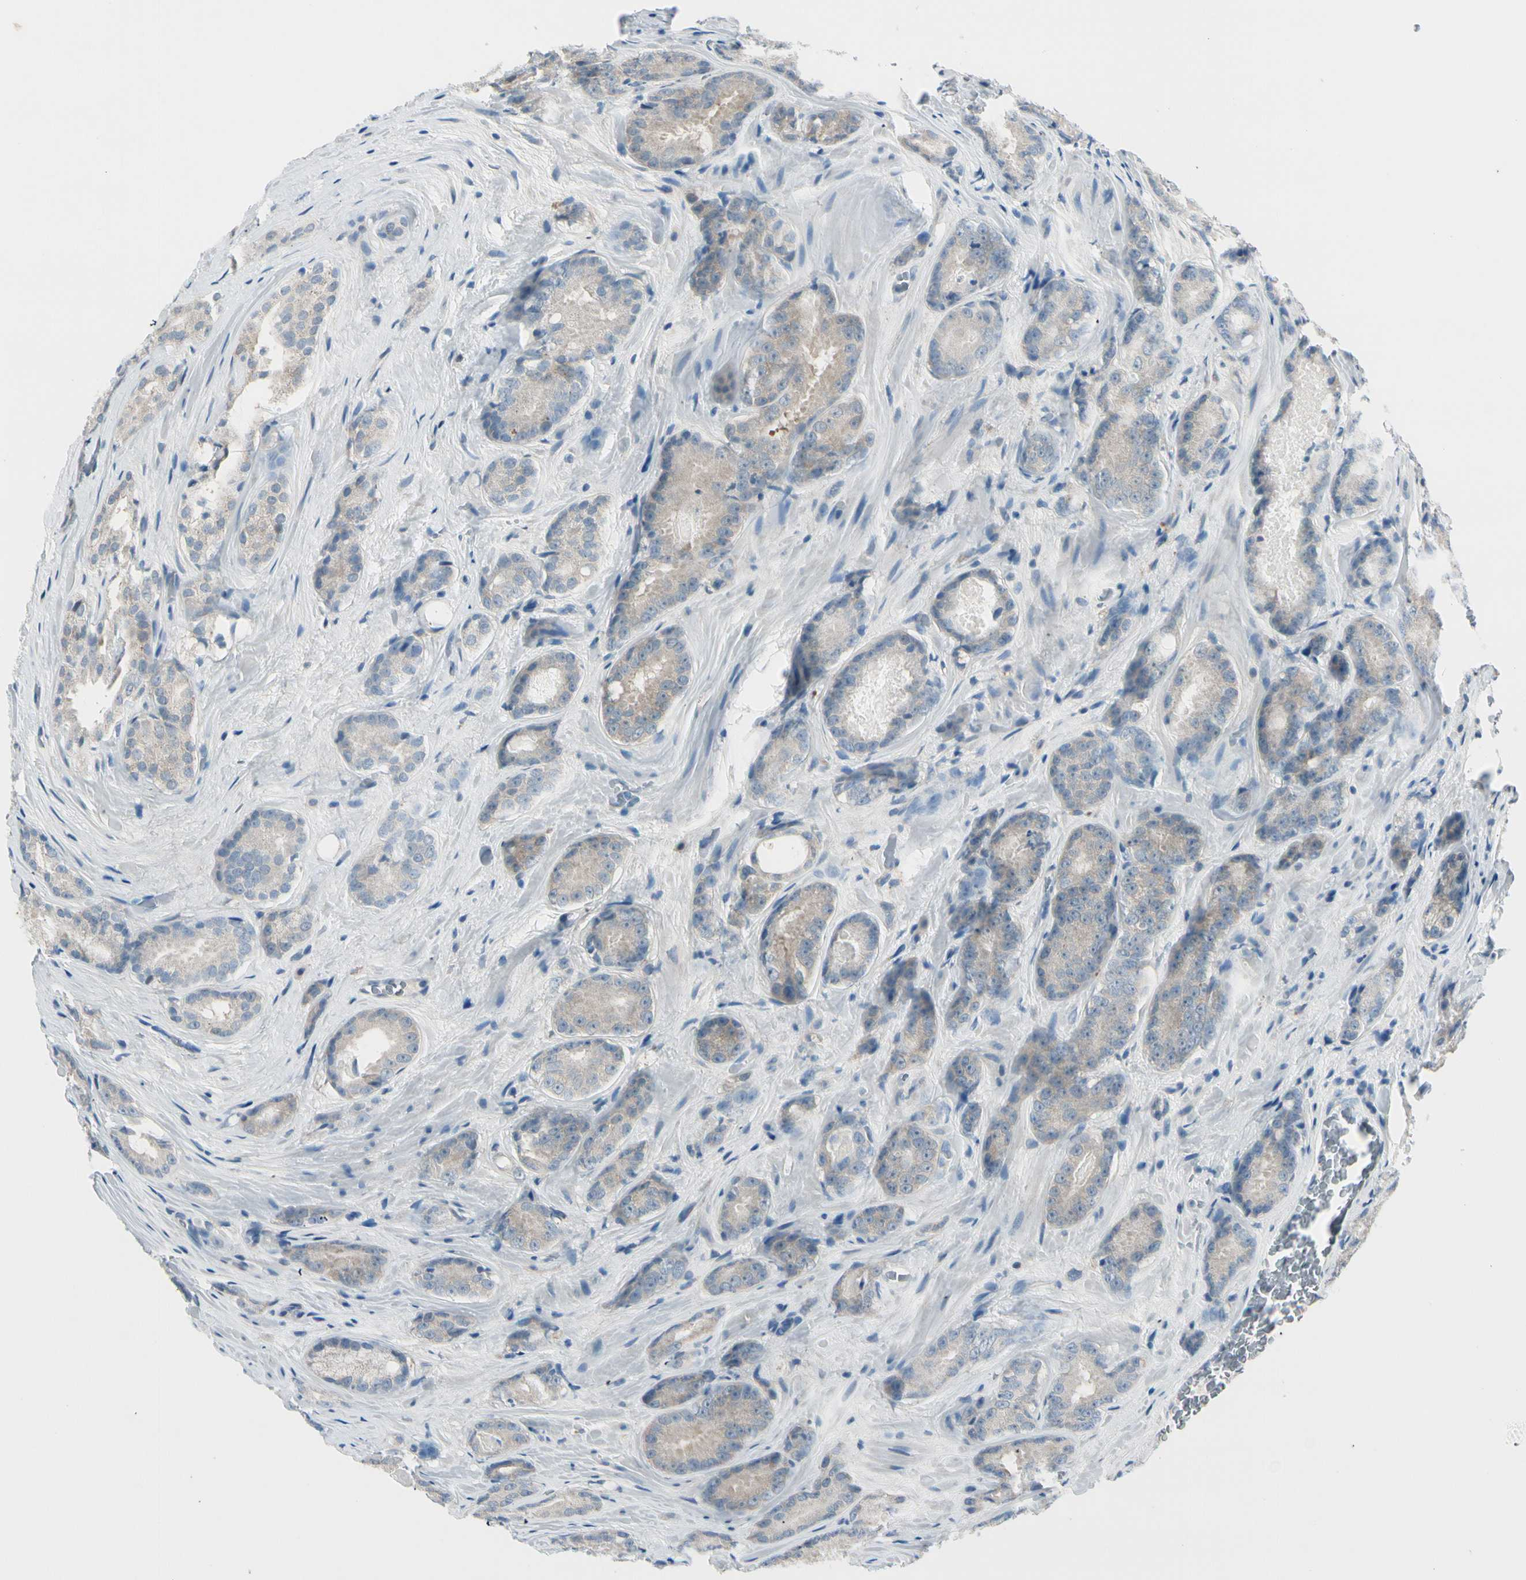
{"staining": {"intensity": "weak", "quantity": ">75%", "location": "cytoplasmic/membranous"}, "tissue": "prostate cancer", "cell_type": "Tumor cells", "image_type": "cancer", "snomed": [{"axis": "morphology", "description": "Adenocarcinoma, High grade"}, {"axis": "topography", "description": "Prostate"}], "caption": "Immunohistochemistry (IHC) histopathology image of neoplastic tissue: prostate high-grade adenocarcinoma stained using immunohistochemistry exhibits low levels of weak protein expression localized specifically in the cytoplasmic/membranous of tumor cells, appearing as a cytoplasmic/membranous brown color.", "gene": "PEBP1", "patient": {"sex": "male", "age": 64}}